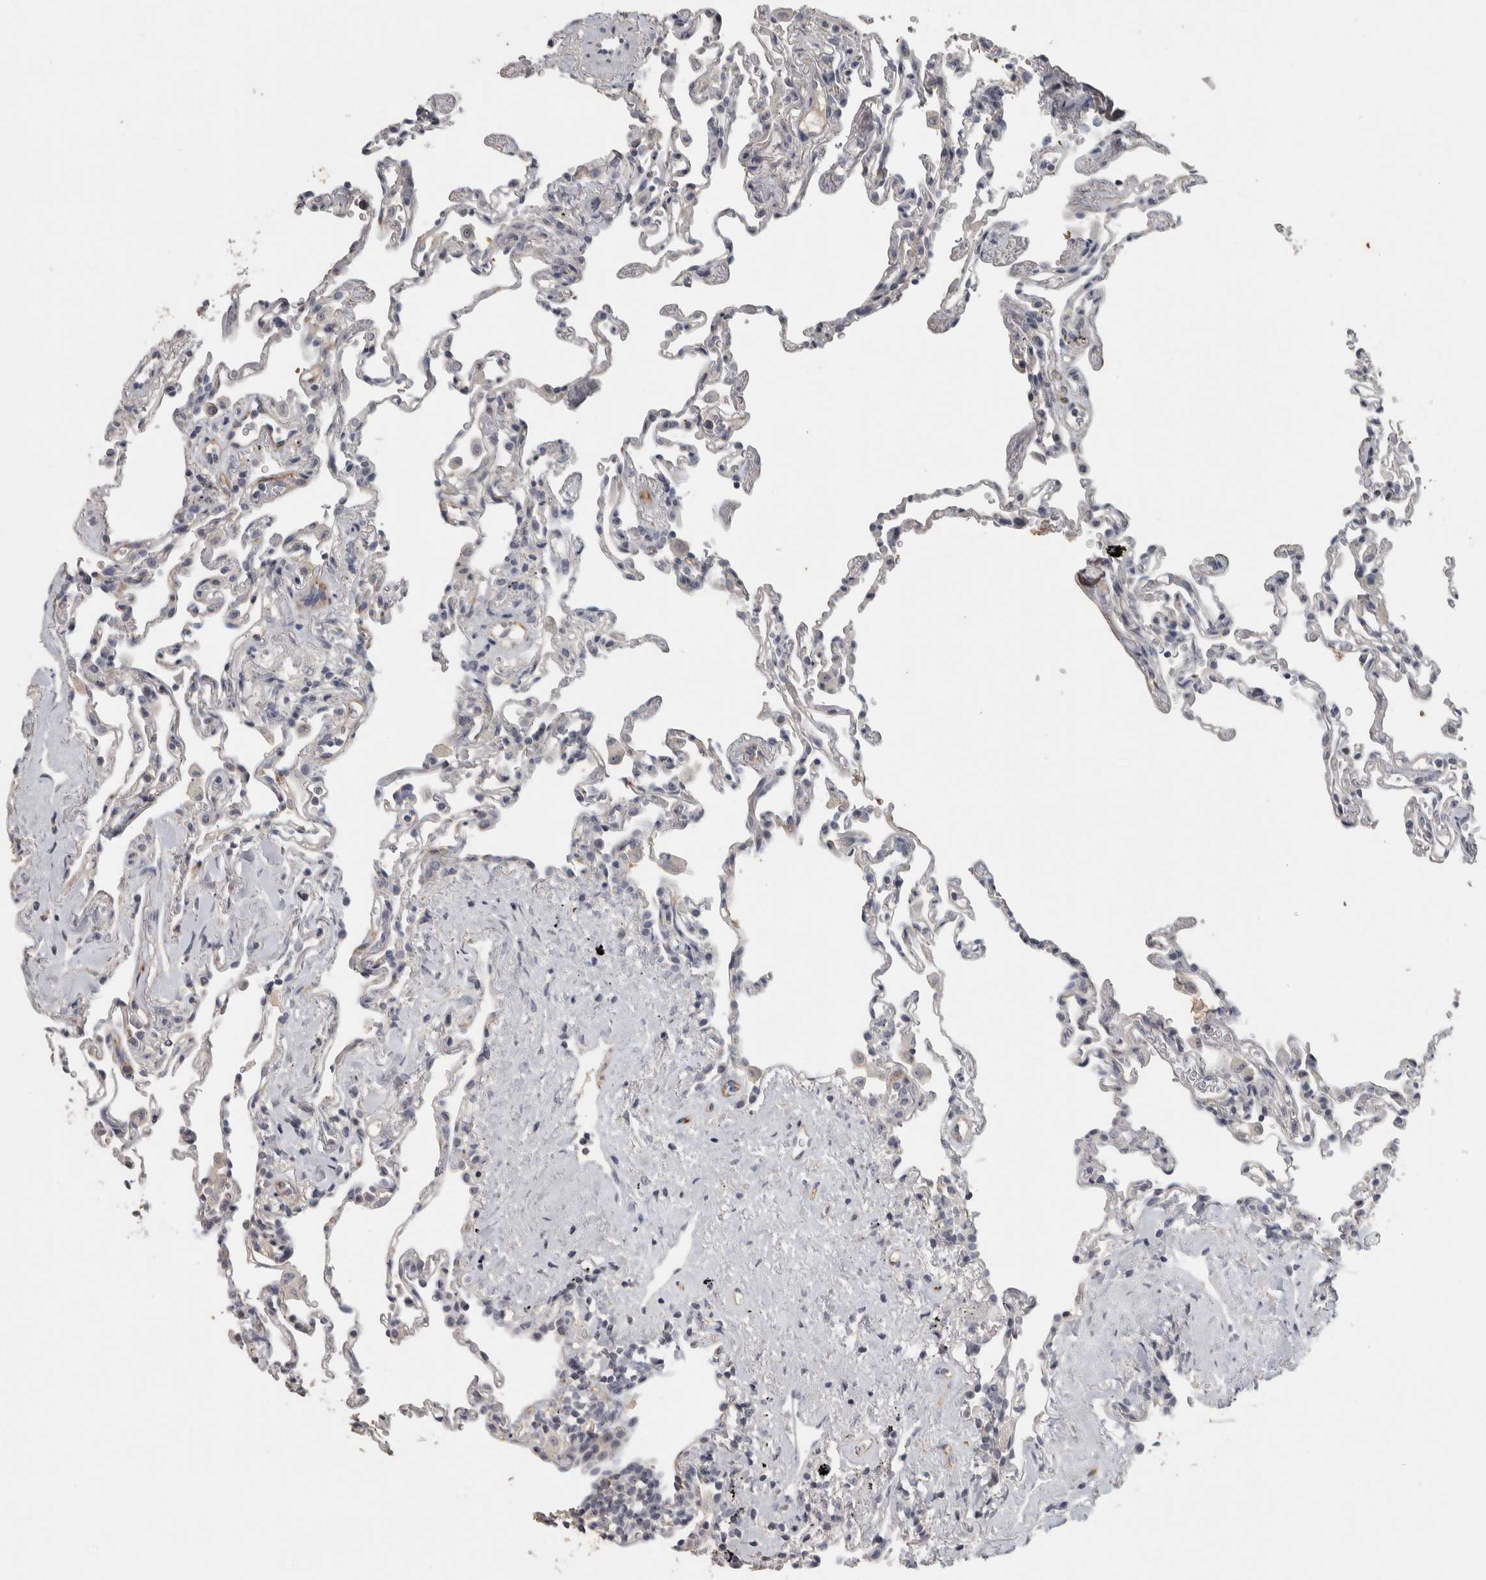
{"staining": {"intensity": "negative", "quantity": "none", "location": "none"}, "tissue": "lung", "cell_type": "Alveolar cells", "image_type": "normal", "snomed": [{"axis": "morphology", "description": "Normal tissue, NOS"}, {"axis": "topography", "description": "Lung"}], "caption": "Immunohistochemical staining of normal lung demonstrates no significant staining in alveolar cells.", "gene": "DCAF10", "patient": {"sex": "male", "age": 59}}